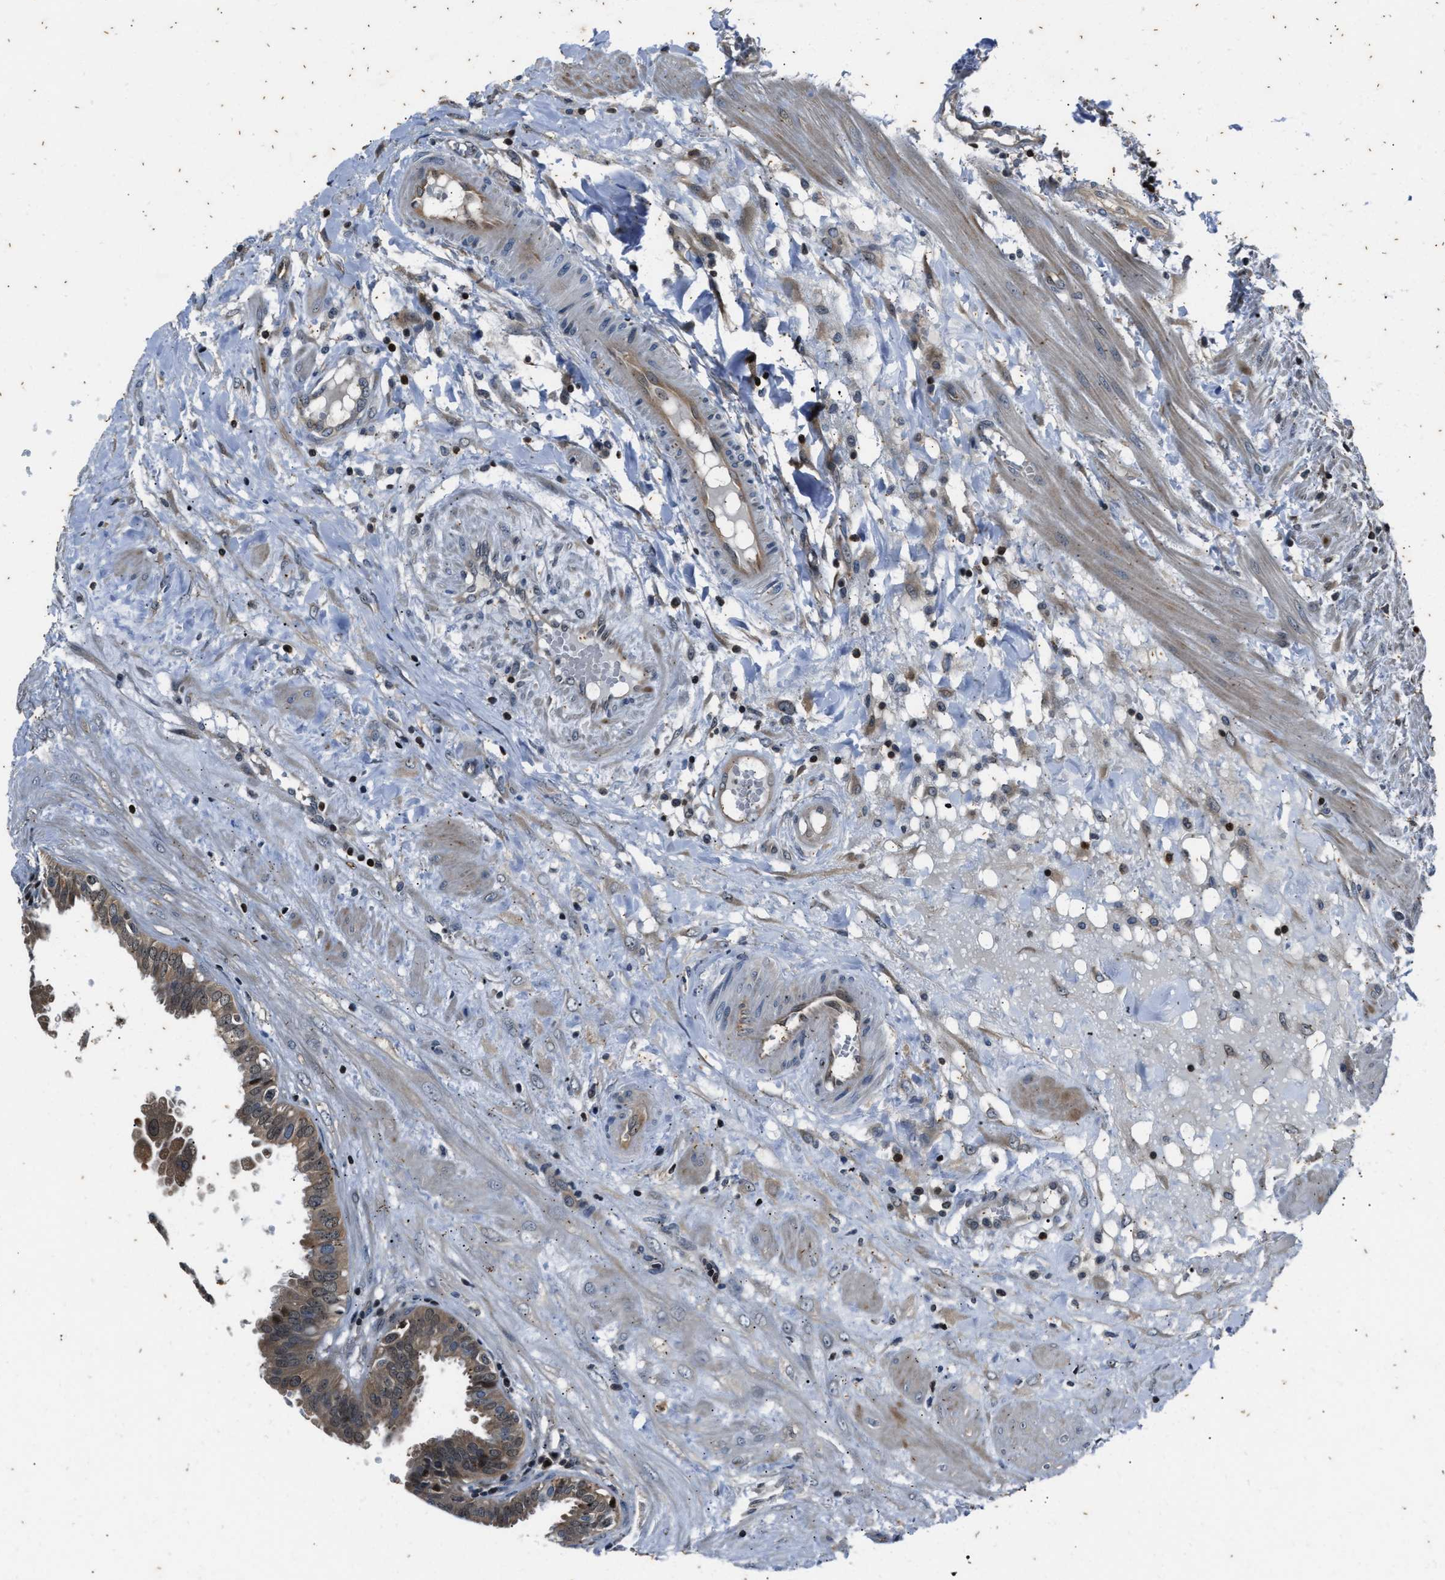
{"staining": {"intensity": "weak", "quantity": ">75%", "location": "cytoplasmic/membranous"}, "tissue": "seminal vesicle", "cell_type": "Glandular cells", "image_type": "normal", "snomed": [{"axis": "morphology", "description": "Normal tissue, NOS"}, {"axis": "morphology", "description": "Adenocarcinoma, High grade"}, {"axis": "topography", "description": "Prostate"}, {"axis": "topography", "description": "Seminal veicle"}], "caption": "IHC of normal seminal vesicle displays low levels of weak cytoplasmic/membranous staining in approximately >75% of glandular cells. (brown staining indicates protein expression, while blue staining denotes nuclei).", "gene": "PTPN7", "patient": {"sex": "male", "age": 55}}